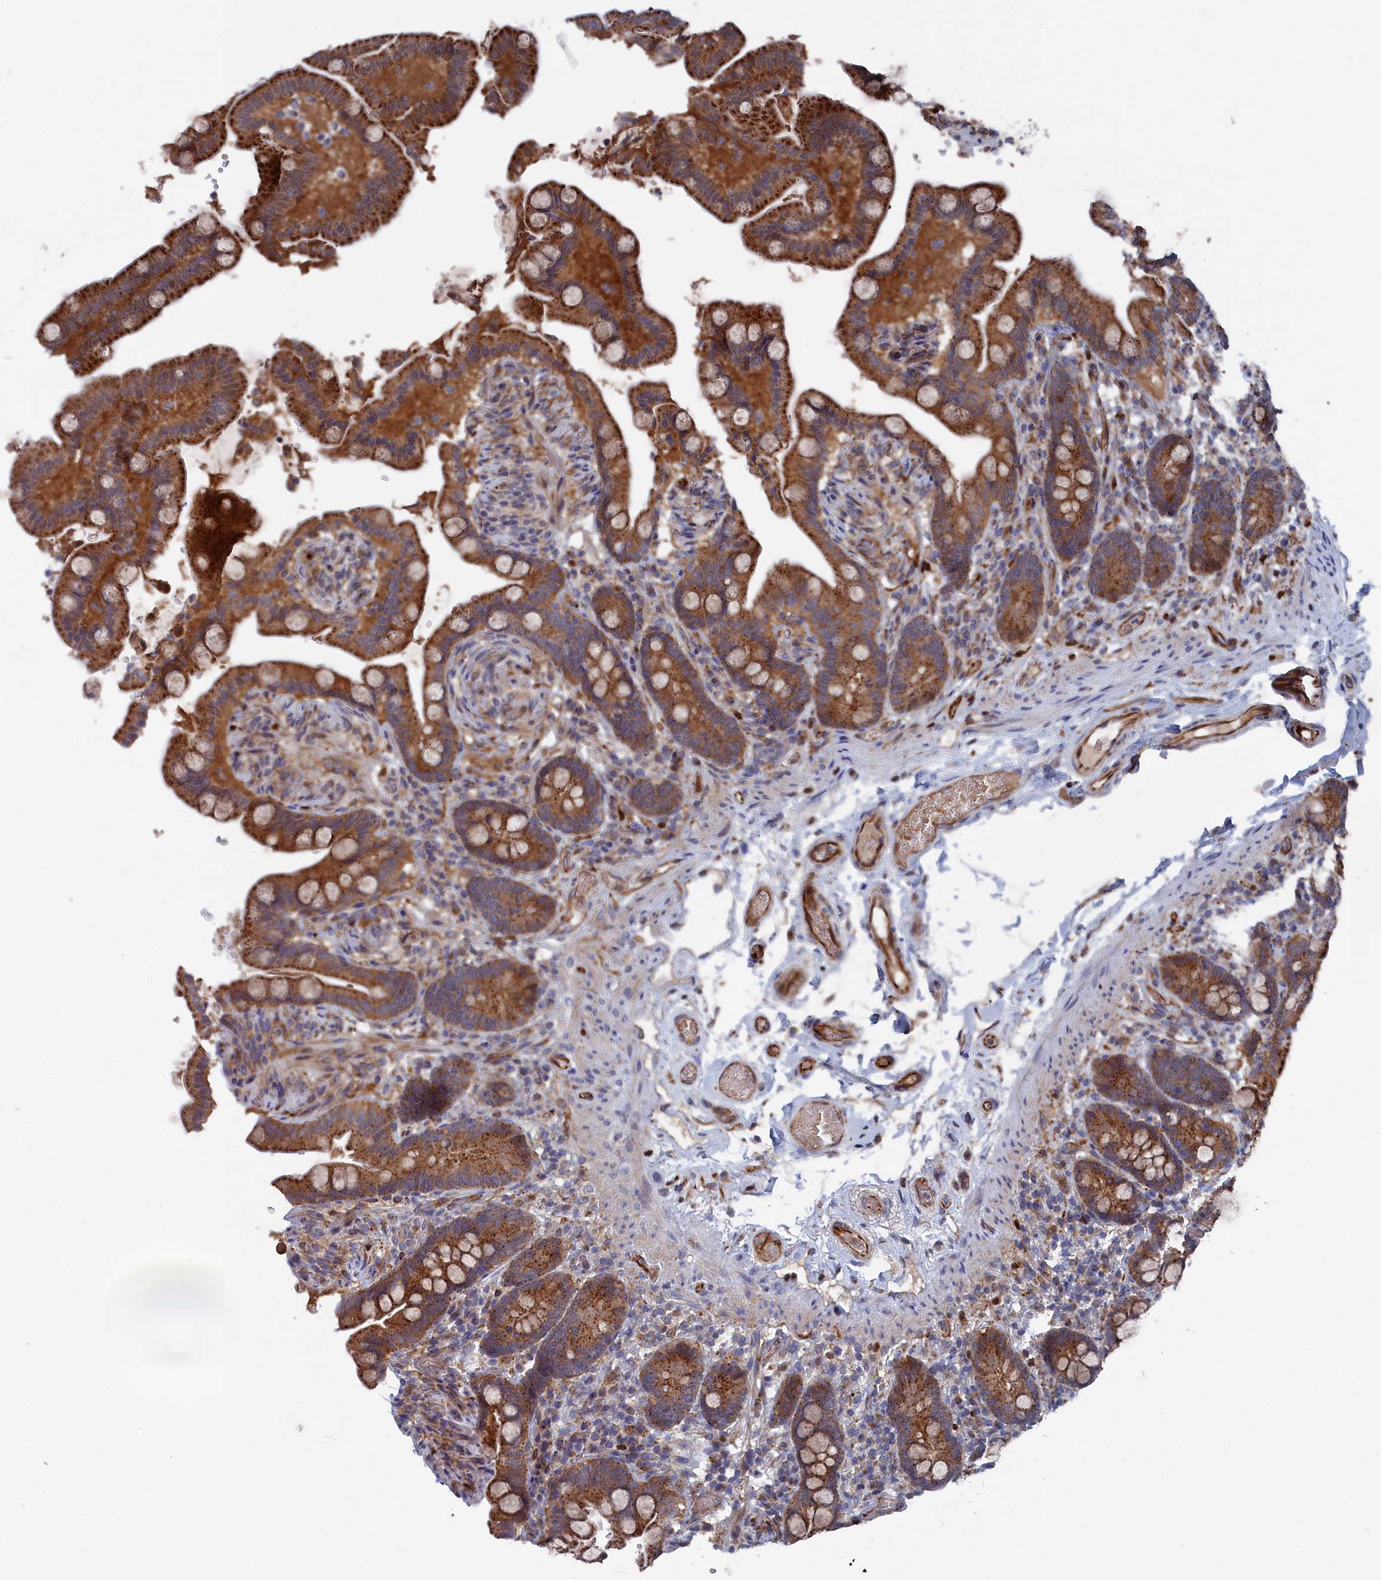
{"staining": {"intensity": "strong", "quantity": ">75%", "location": "cytoplasmic/membranous"}, "tissue": "colon", "cell_type": "Endothelial cells", "image_type": "normal", "snomed": [{"axis": "morphology", "description": "Normal tissue, NOS"}, {"axis": "topography", "description": "Smooth muscle"}, {"axis": "topography", "description": "Colon"}], "caption": "Human colon stained with a brown dye displays strong cytoplasmic/membranous positive staining in approximately >75% of endothelial cells.", "gene": "SMG9", "patient": {"sex": "male", "age": 73}}